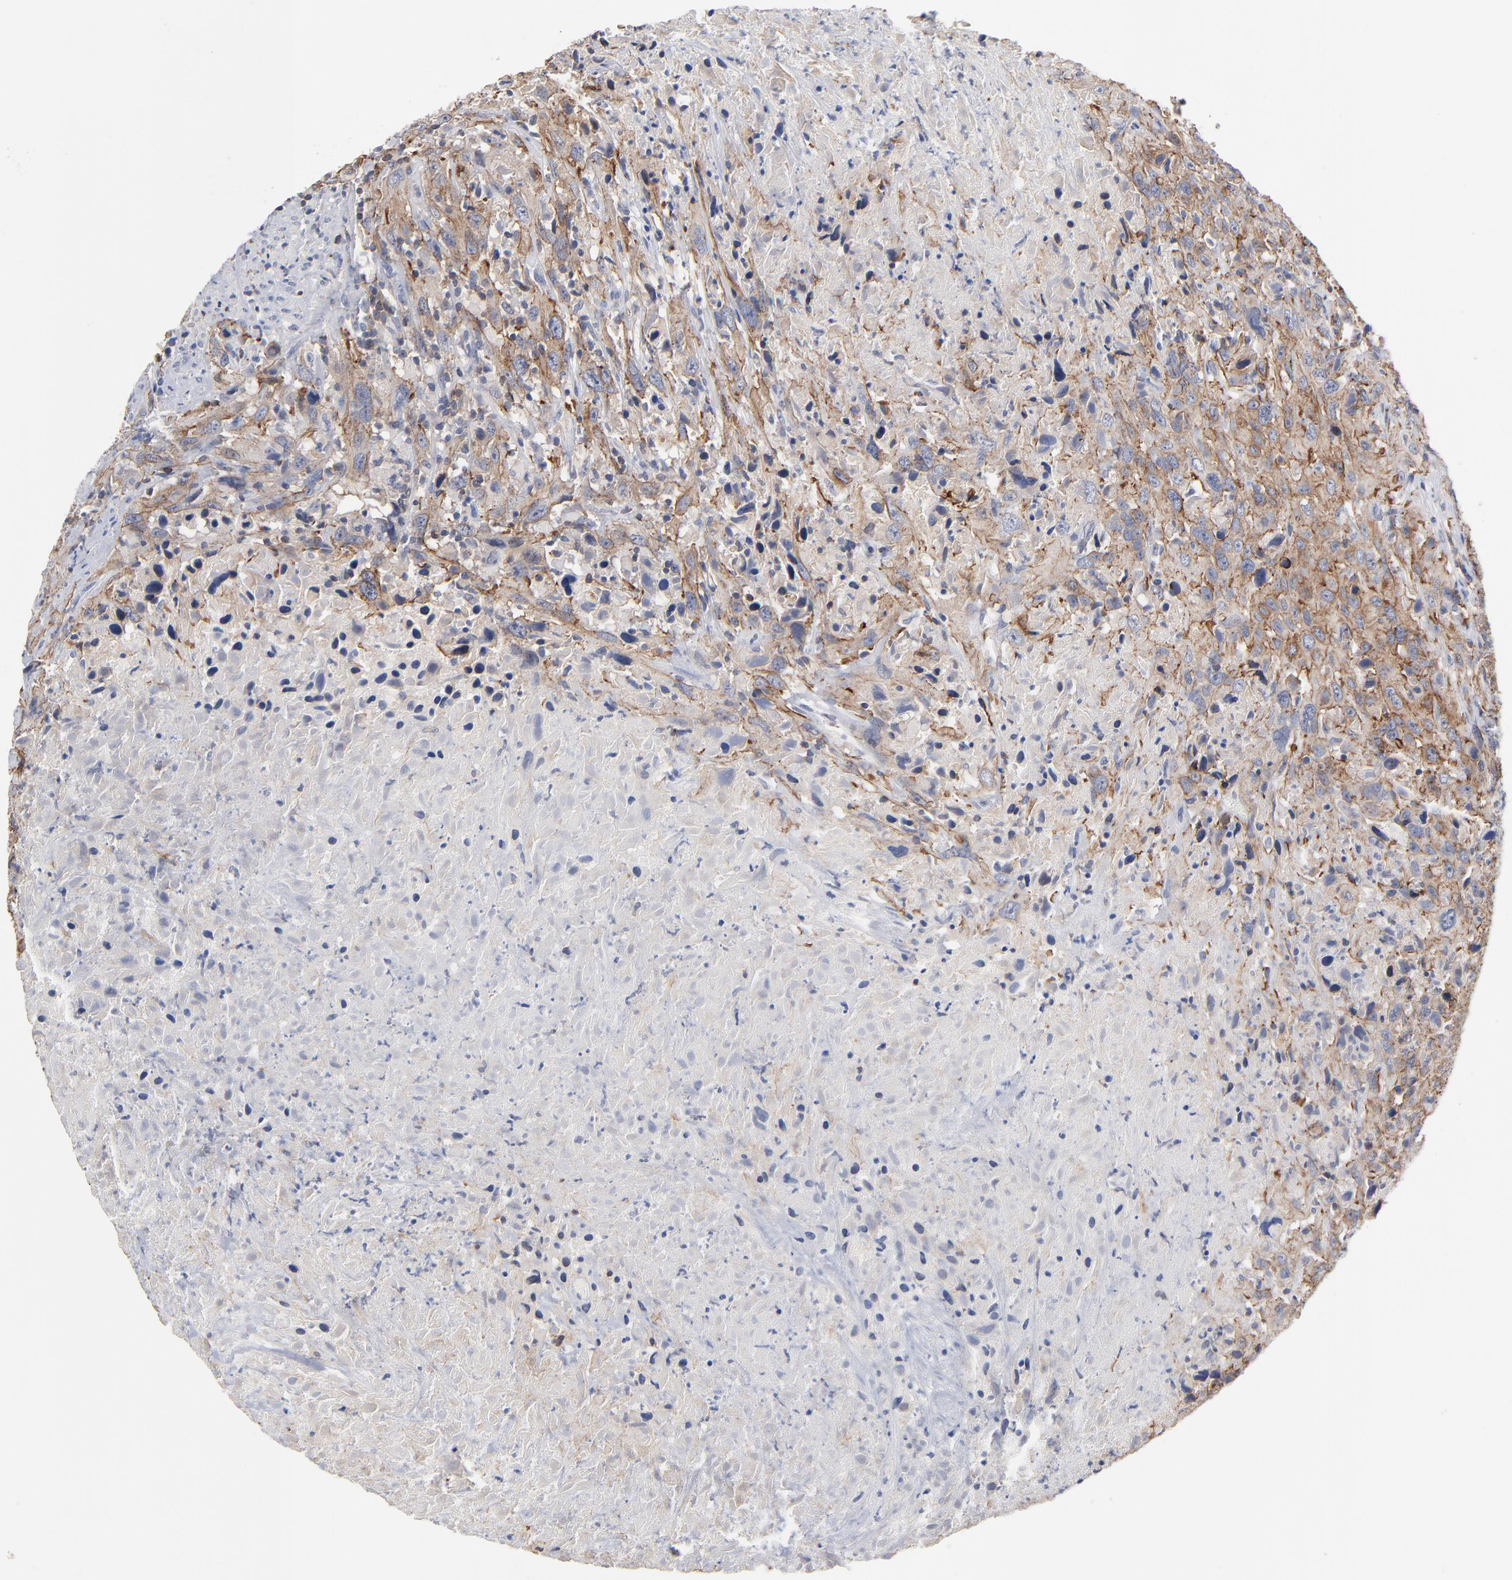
{"staining": {"intensity": "moderate", "quantity": ">75%", "location": "cytoplasmic/membranous"}, "tissue": "urothelial cancer", "cell_type": "Tumor cells", "image_type": "cancer", "snomed": [{"axis": "morphology", "description": "Urothelial carcinoma, High grade"}, {"axis": "topography", "description": "Urinary bladder"}], "caption": "IHC staining of urothelial cancer, which demonstrates medium levels of moderate cytoplasmic/membranous positivity in about >75% of tumor cells indicating moderate cytoplasmic/membranous protein expression. The staining was performed using DAB (3,3'-diaminobenzidine) (brown) for protein detection and nuclei were counterstained in hematoxylin (blue).", "gene": "PDLIM2", "patient": {"sex": "male", "age": 61}}